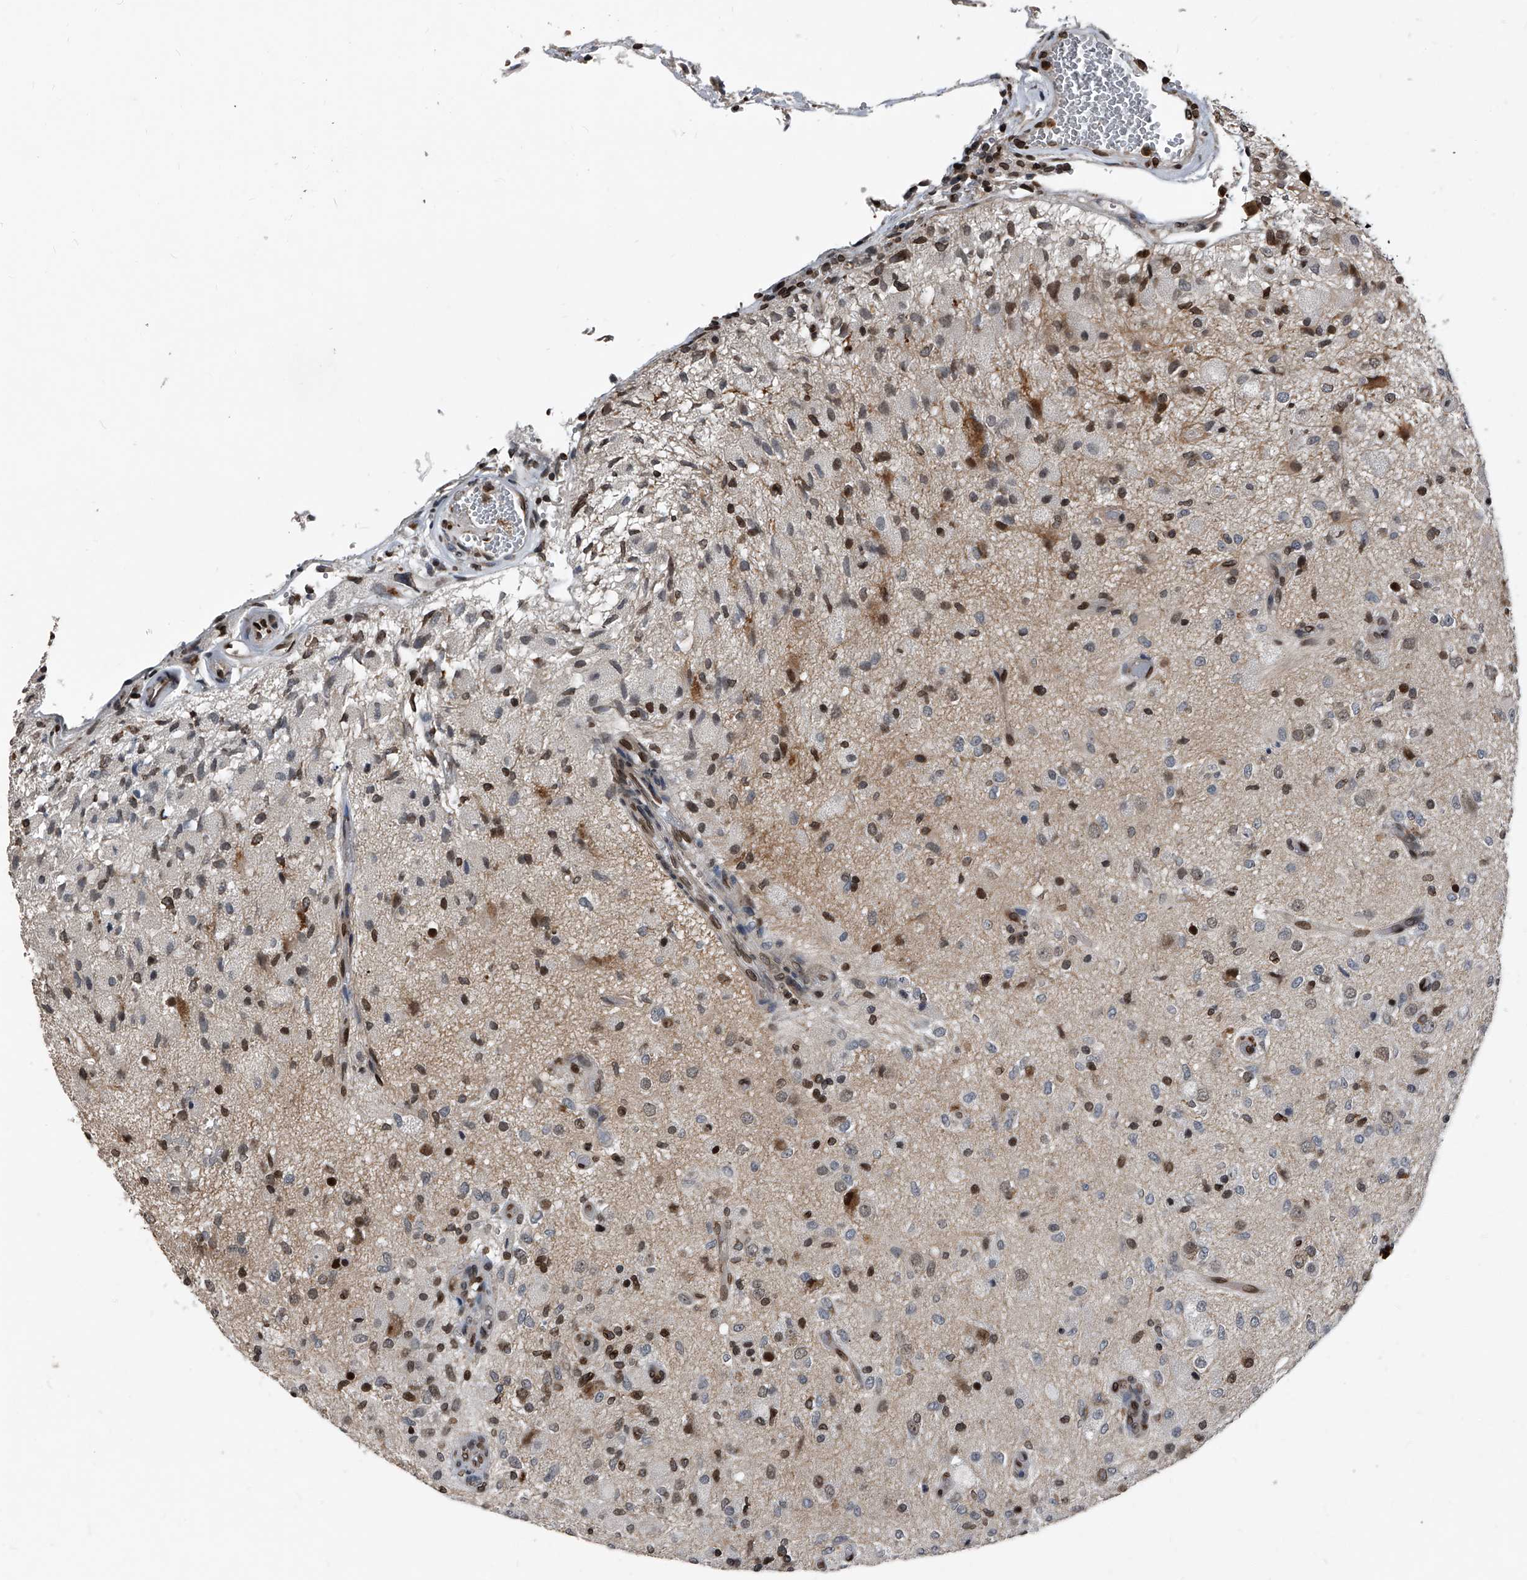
{"staining": {"intensity": "weak", "quantity": "<25%", "location": "nuclear"}, "tissue": "glioma", "cell_type": "Tumor cells", "image_type": "cancer", "snomed": [{"axis": "morphology", "description": "Normal tissue, NOS"}, {"axis": "morphology", "description": "Glioma, malignant, High grade"}, {"axis": "topography", "description": "Cerebral cortex"}], "caption": "This photomicrograph is of glioma stained with immunohistochemistry (IHC) to label a protein in brown with the nuclei are counter-stained blue. There is no positivity in tumor cells.", "gene": "PHF20", "patient": {"sex": "male", "age": 77}}